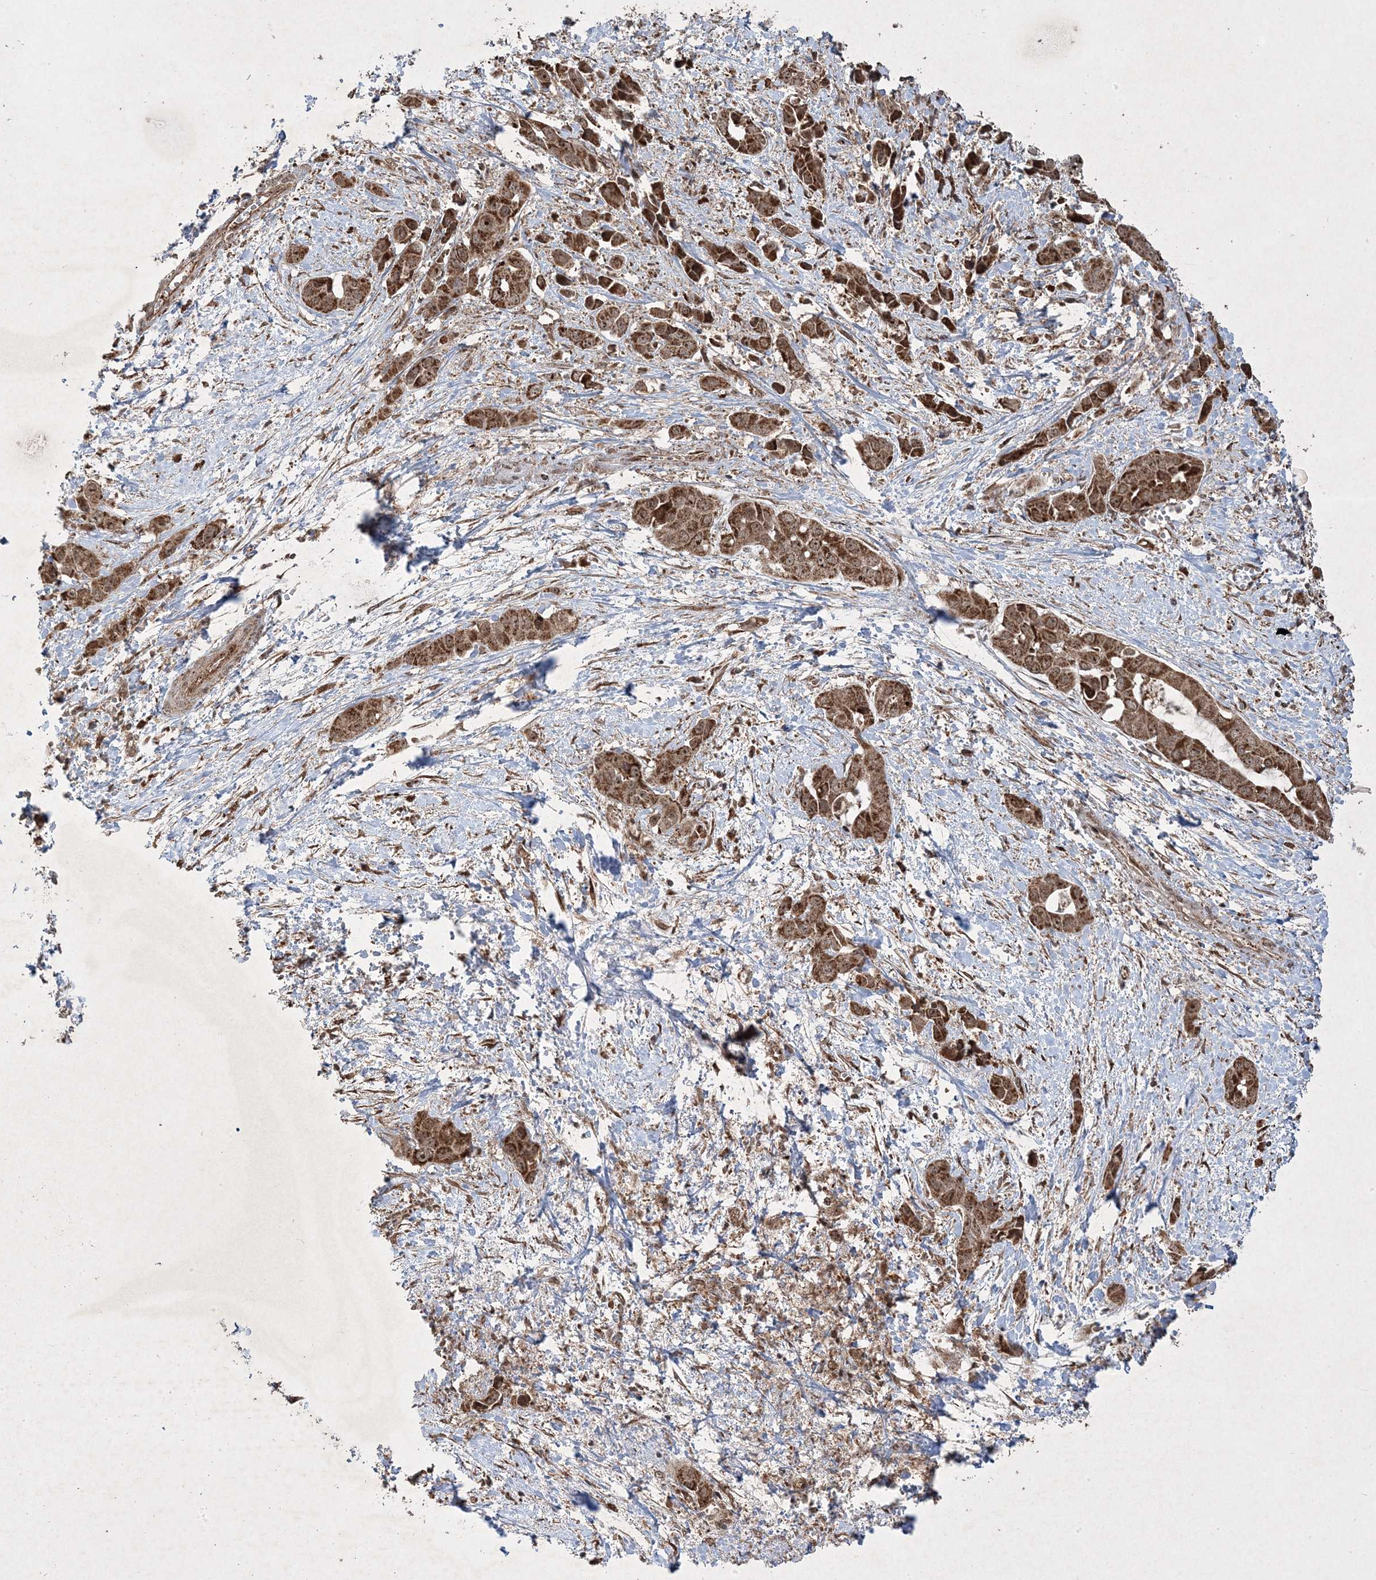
{"staining": {"intensity": "moderate", "quantity": ">75%", "location": "cytoplasmic/membranous,nuclear"}, "tissue": "liver cancer", "cell_type": "Tumor cells", "image_type": "cancer", "snomed": [{"axis": "morphology", "description": "Cholangiocarcinoma"}, {"axis": "topography", "description": "Liver"}], "caption": "Immunohistochemistry (DAB) staining of human liver cancer (cholangiocarcinoma) displays moderate cytoplasmic/membranous and nuclear protein positivity in about >75% of tumor cells.", "gene": "PLEKHM2", "patient": {"sex": "female", "age": 52}}